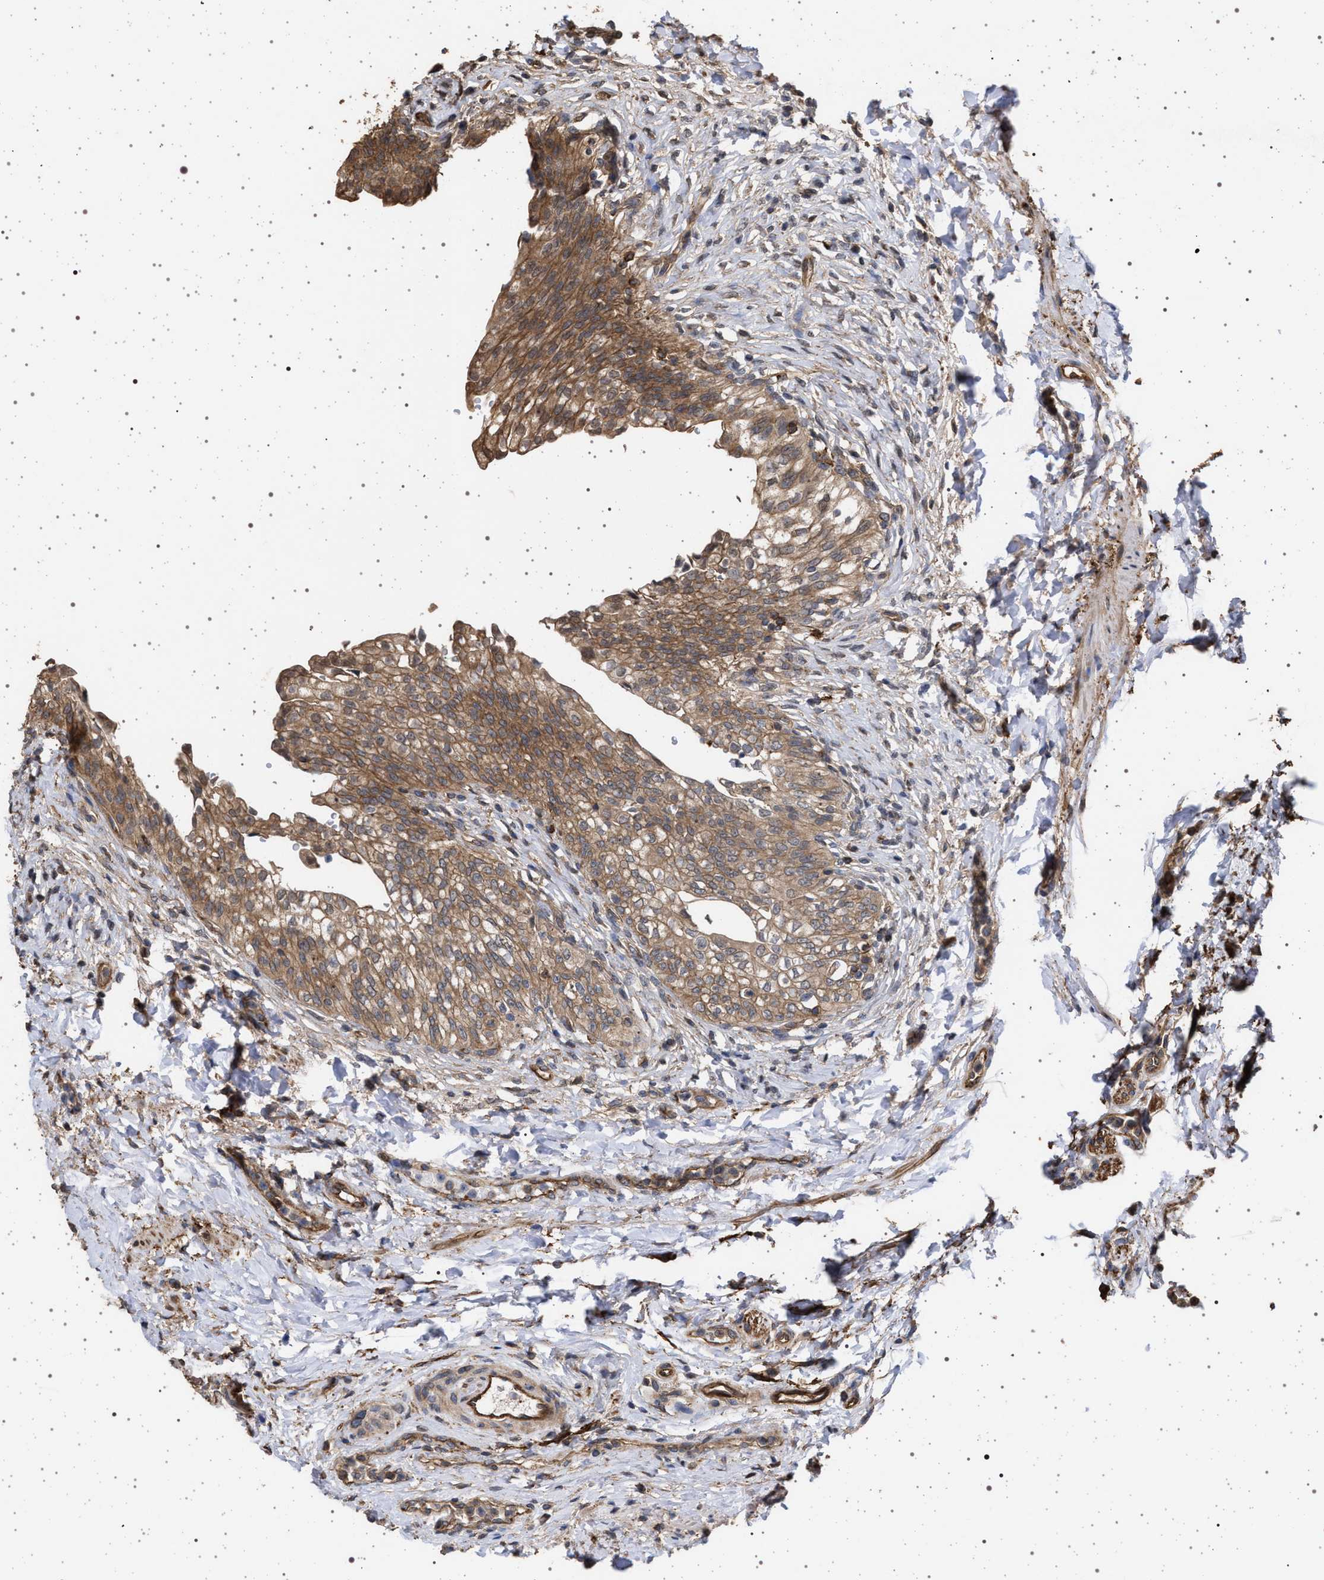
{"staining": {"intensity": "strong", "quantity": ">75%", "location": "cytoplasmic/membranous"}, "tissue": "urinary bladder", "cell_type": "Urothelial cells", "image_type": "normal", "snomed": [{"axis": "morphology", "description": "Urothelial carcinoma, High grade"}, {"axis": "topography", "description": "Urinary bladder"}], "caption": "Urothelial cells reveal high levels of strong cytoplasmic/membranous positivity in approximately >75% of cells in normal urinary bladder.", "gene": "IFT20", "patient": {"sex": "male", "age": 46}}